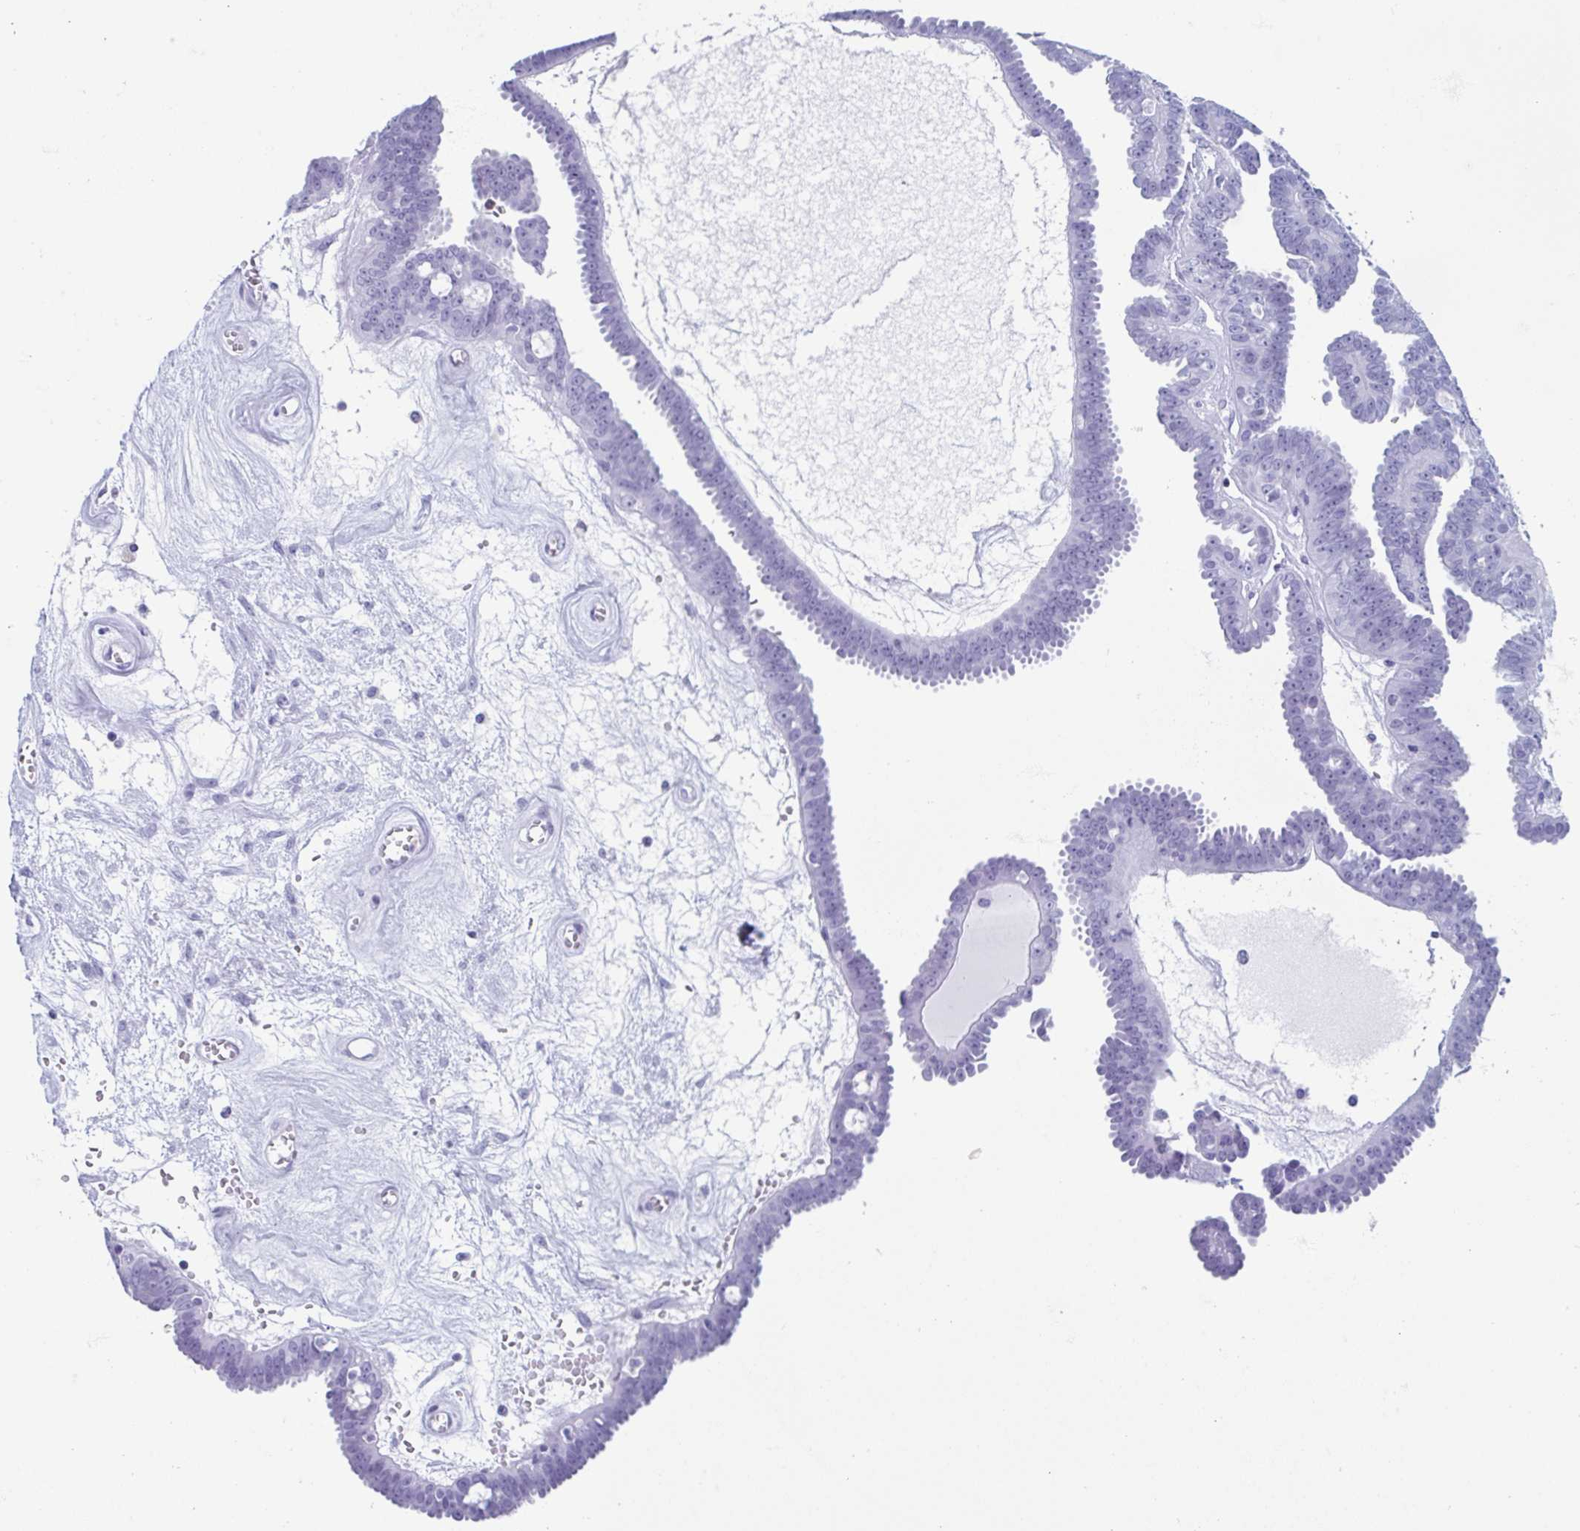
{"staining": {"intensity": "negative", "quantity": "none", "location": "none"}, "tissue": "ovarian cancer", "cell_type": "Tumor cells", "image_type": "cancer", "snomed": [{"axis": "morphology", "description": "Cystadenocarcinoma, serous, NOS"}, {"axis": "topography", "description": "Ovary"}], "caption": "Human ovarian cancer stained for a protein using immunohistochemistry (IHC) shows no positivity in tumor cells.", "gene": "BPI", "patient": {"sex": "female", "age": 71}}